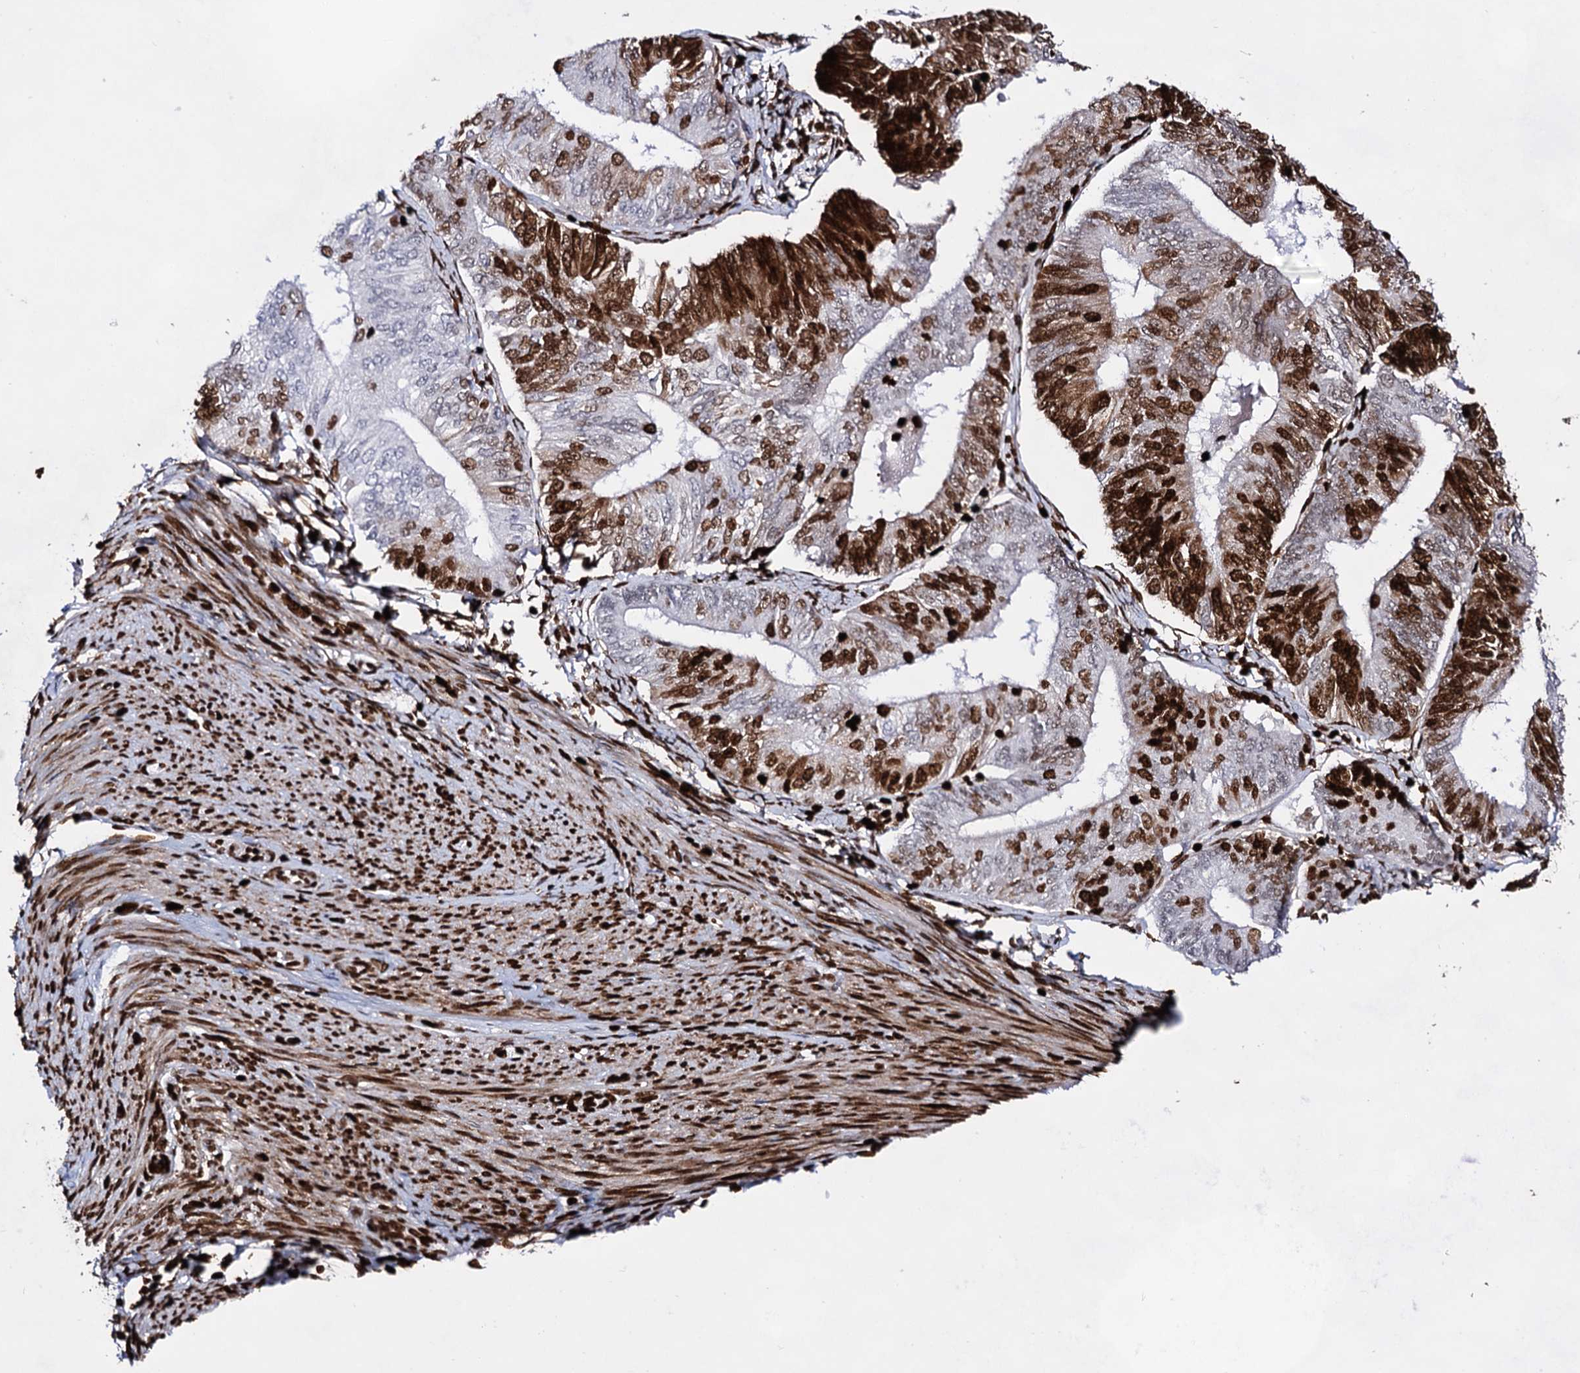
{"staining": {"intensity": "strong", "quantity": "25%-75%", "location": "cytoplasmic/membranous,nuclear"}, "tissue": "endometrial cancer", "cell_type": "Tumor cells", "image_type": "cancer", "snomed": [{"axis": "morphology", "description": "Adenocarcinoma, NOS"}, {"axis": "topography", "description": "Endometrium"}], "caption": "Human endometrial cancer (adenocarcinoma) stained with a brown dye shows strong cytoplasmic/membranous and nuclear positive positivity in approximately 25%-75% of tumor cells.", "gene": "HMGB2", "patient": {"sex": "female", "age": 58}}